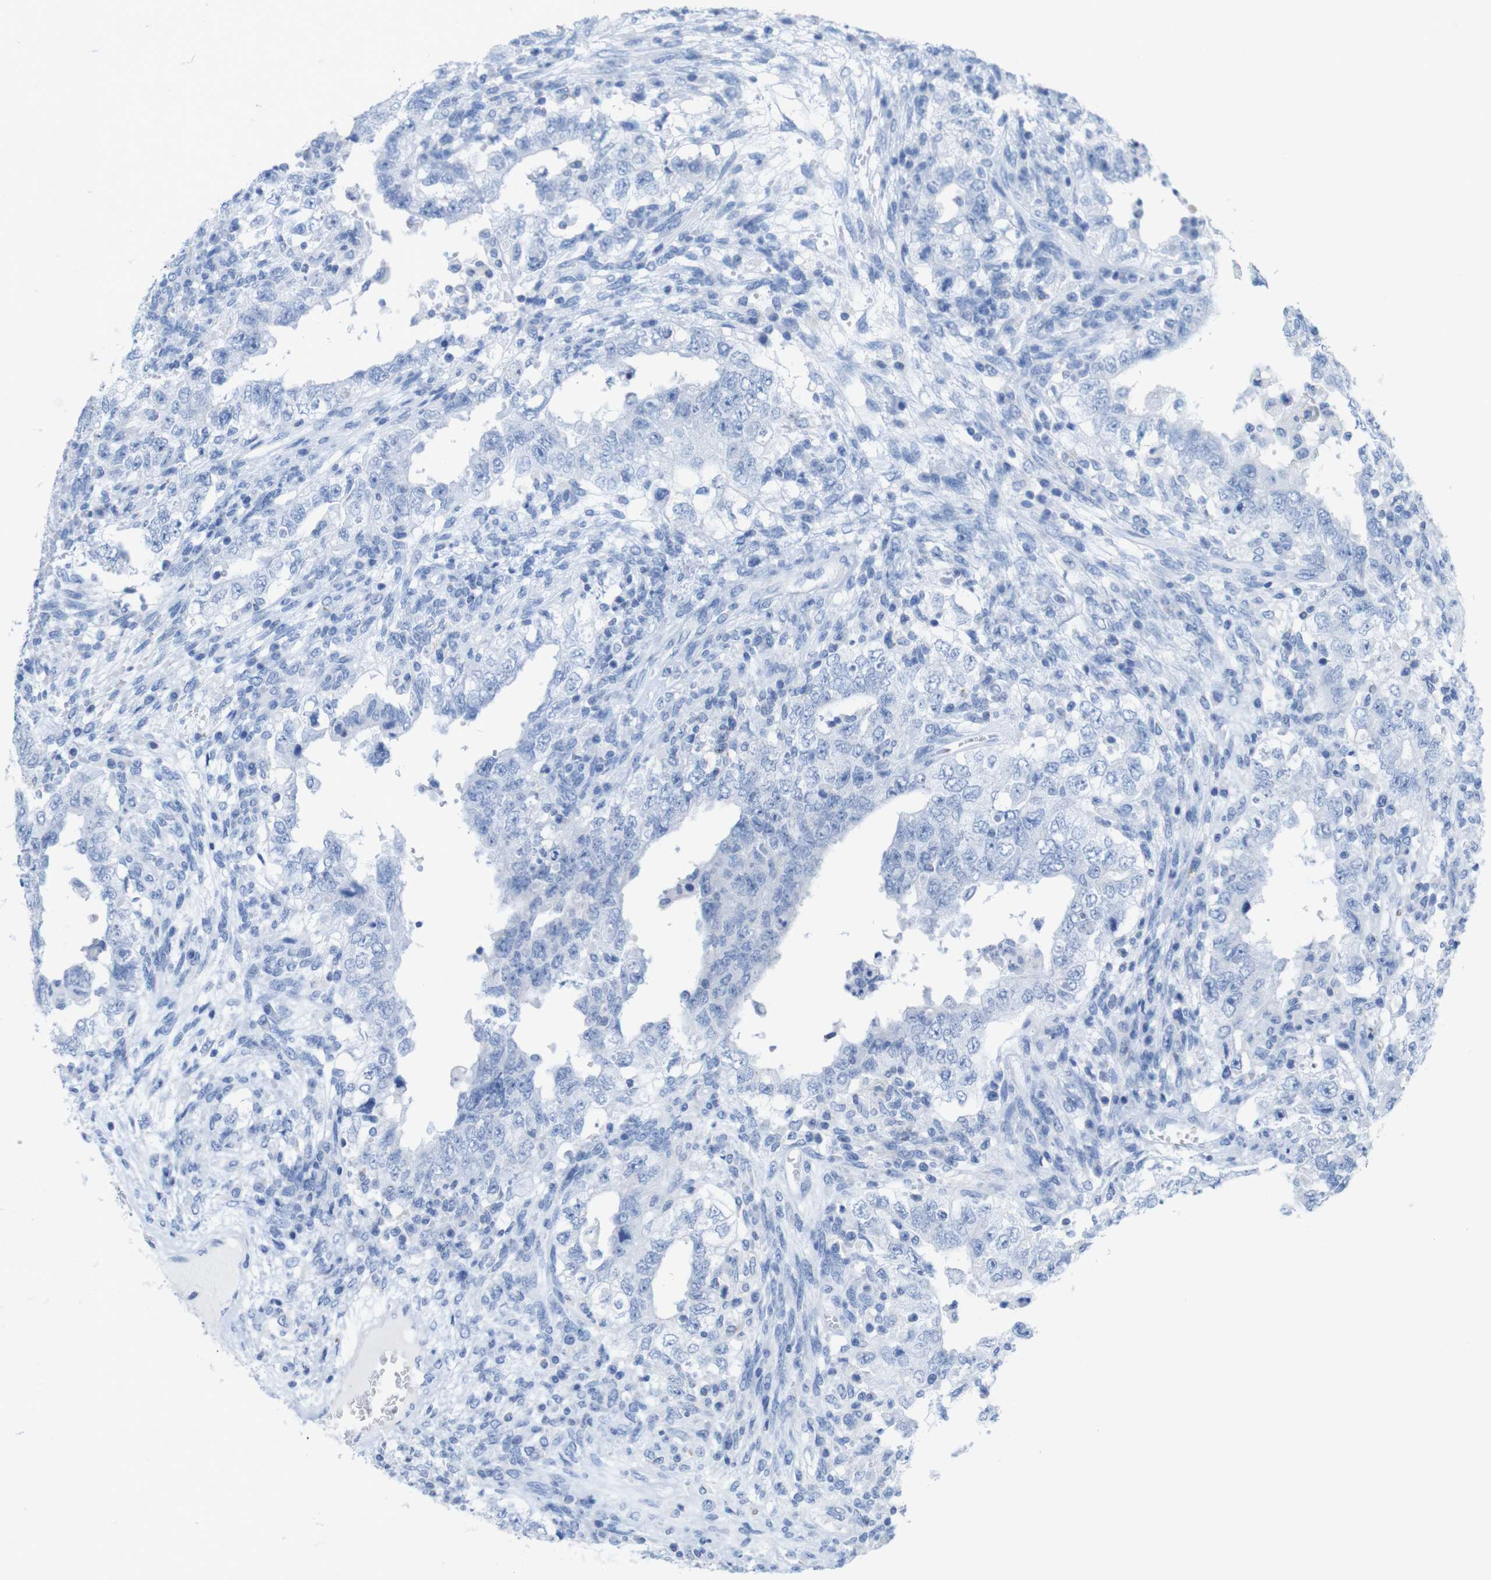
{"staining": {"intensity": "negative", "quantity": "none", "location": "none"}, "tissue": "testis cancer", "cell_type": "Tumor cells", "image_type": "cancer", "snomed": [{"axis": "morphology", "description": "Carcinoma, Embryonal, NOS"}, {"axis": "topography", "description": "Testis"}], "caption": "Tumor cells are negative for protein expression in human embryonal carcinoma (testis). The staining is performed using DAB (3,3'-diaminobenzidine) brown chromogen with nuclei counter-stained in using hematoxylin.", "gene": "LAG3", "patient": {"sex": "male", "age": 26}}